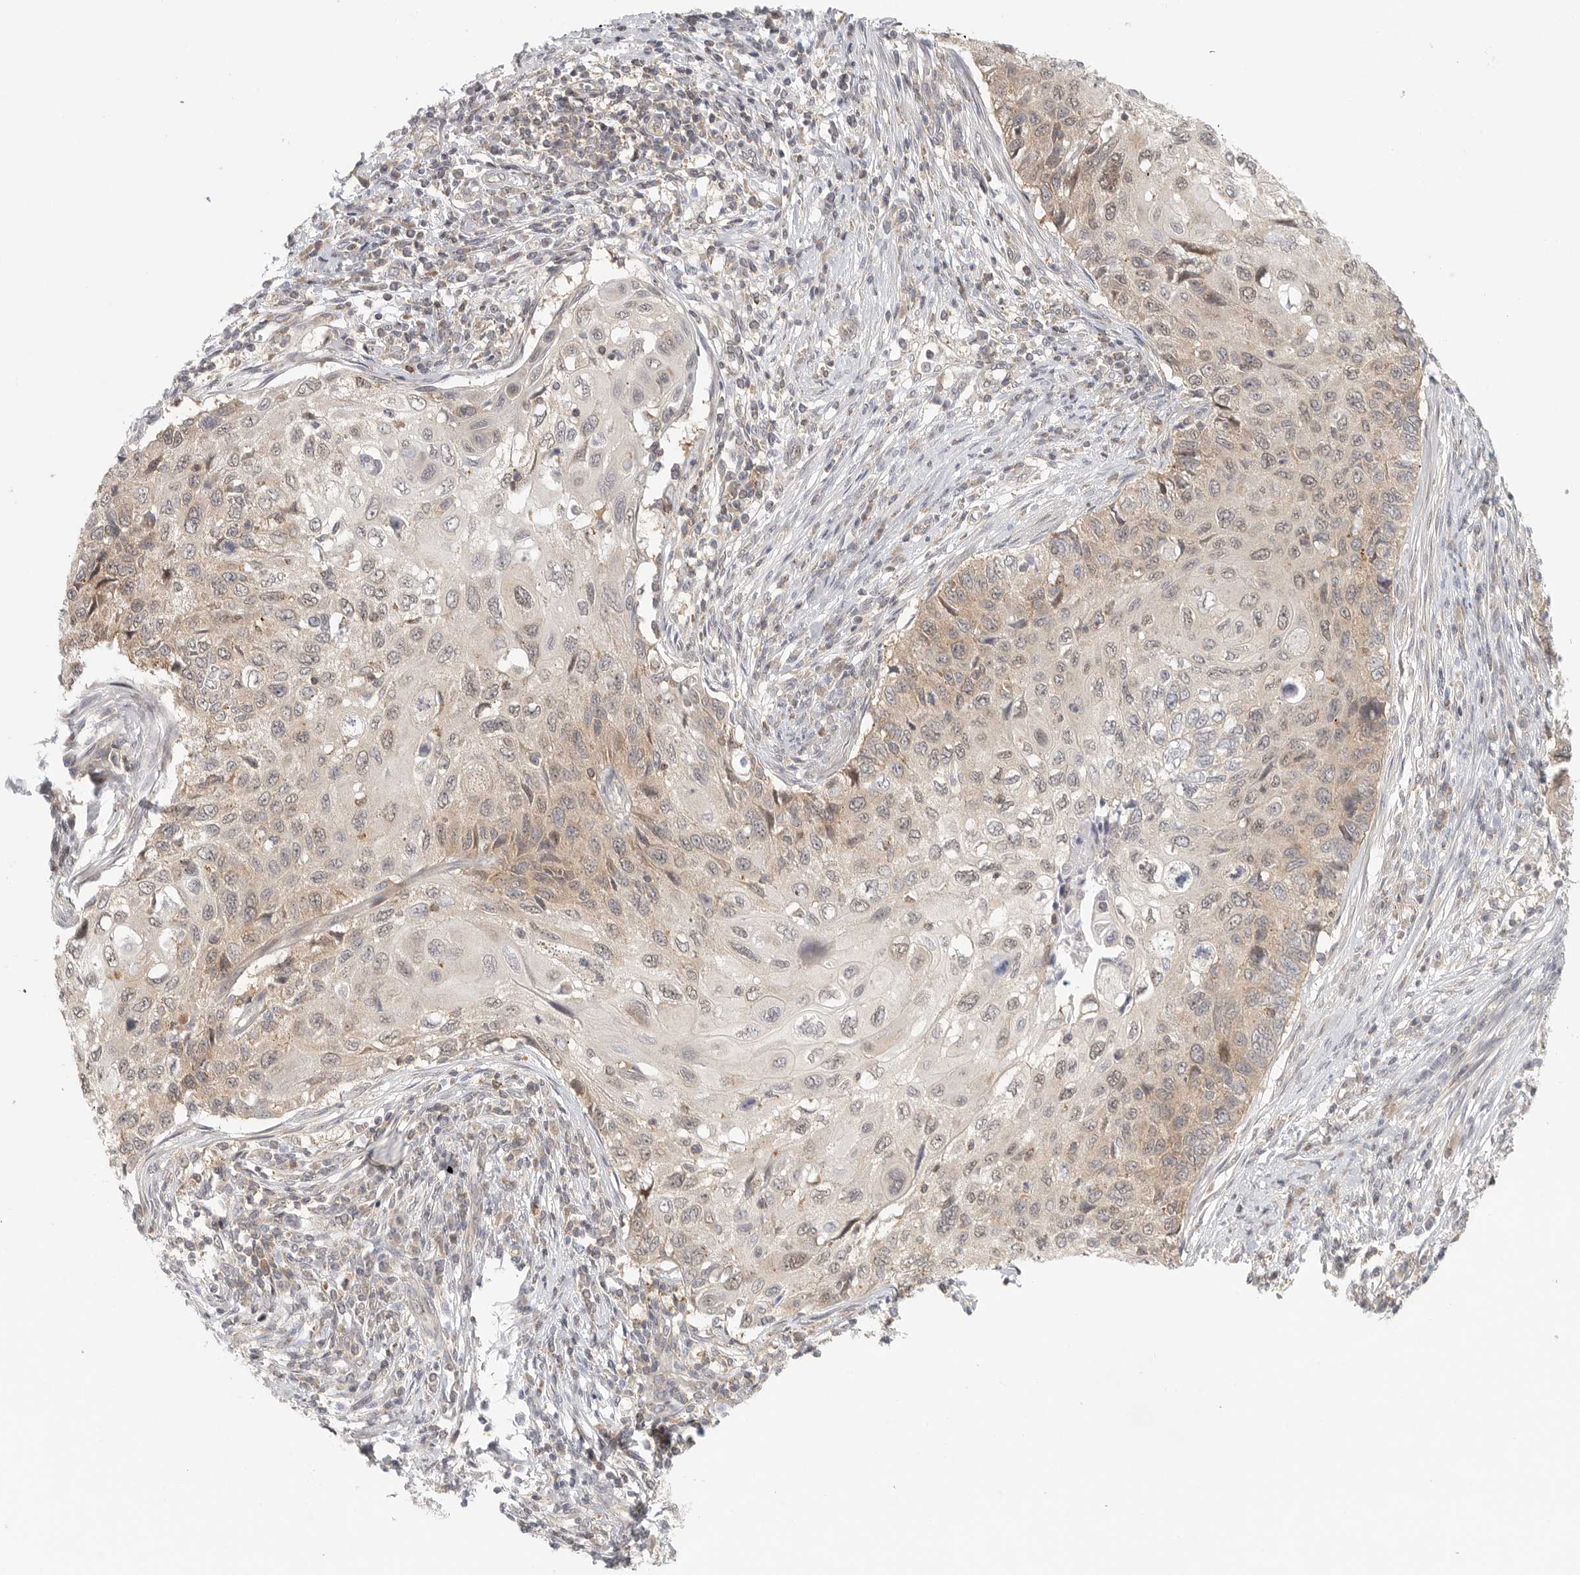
{"staining": {"intensity": "weak", "quantity": ">75%", "location": "cytoplasmic/membranous,nuclear"}, "tissue": "cervical cancer", "cell_type": "Tumor cells", "image_type": "cancer", "snomed": [{"axis": "morphology", "description": "Squamous cell carcinoma, NOS"}, {"axis": "topography", "description": "Cervix"}], "caption": "Protein expression analysis of cervical cancer exhibits weak cytoplasmic/membranous and nuclear positivity in about >75% of tumor cells. (IHC, brightfield microscopy, high magnification).", "gene": "HDAC6", "patient": {"sex": "female", "age": 70}}